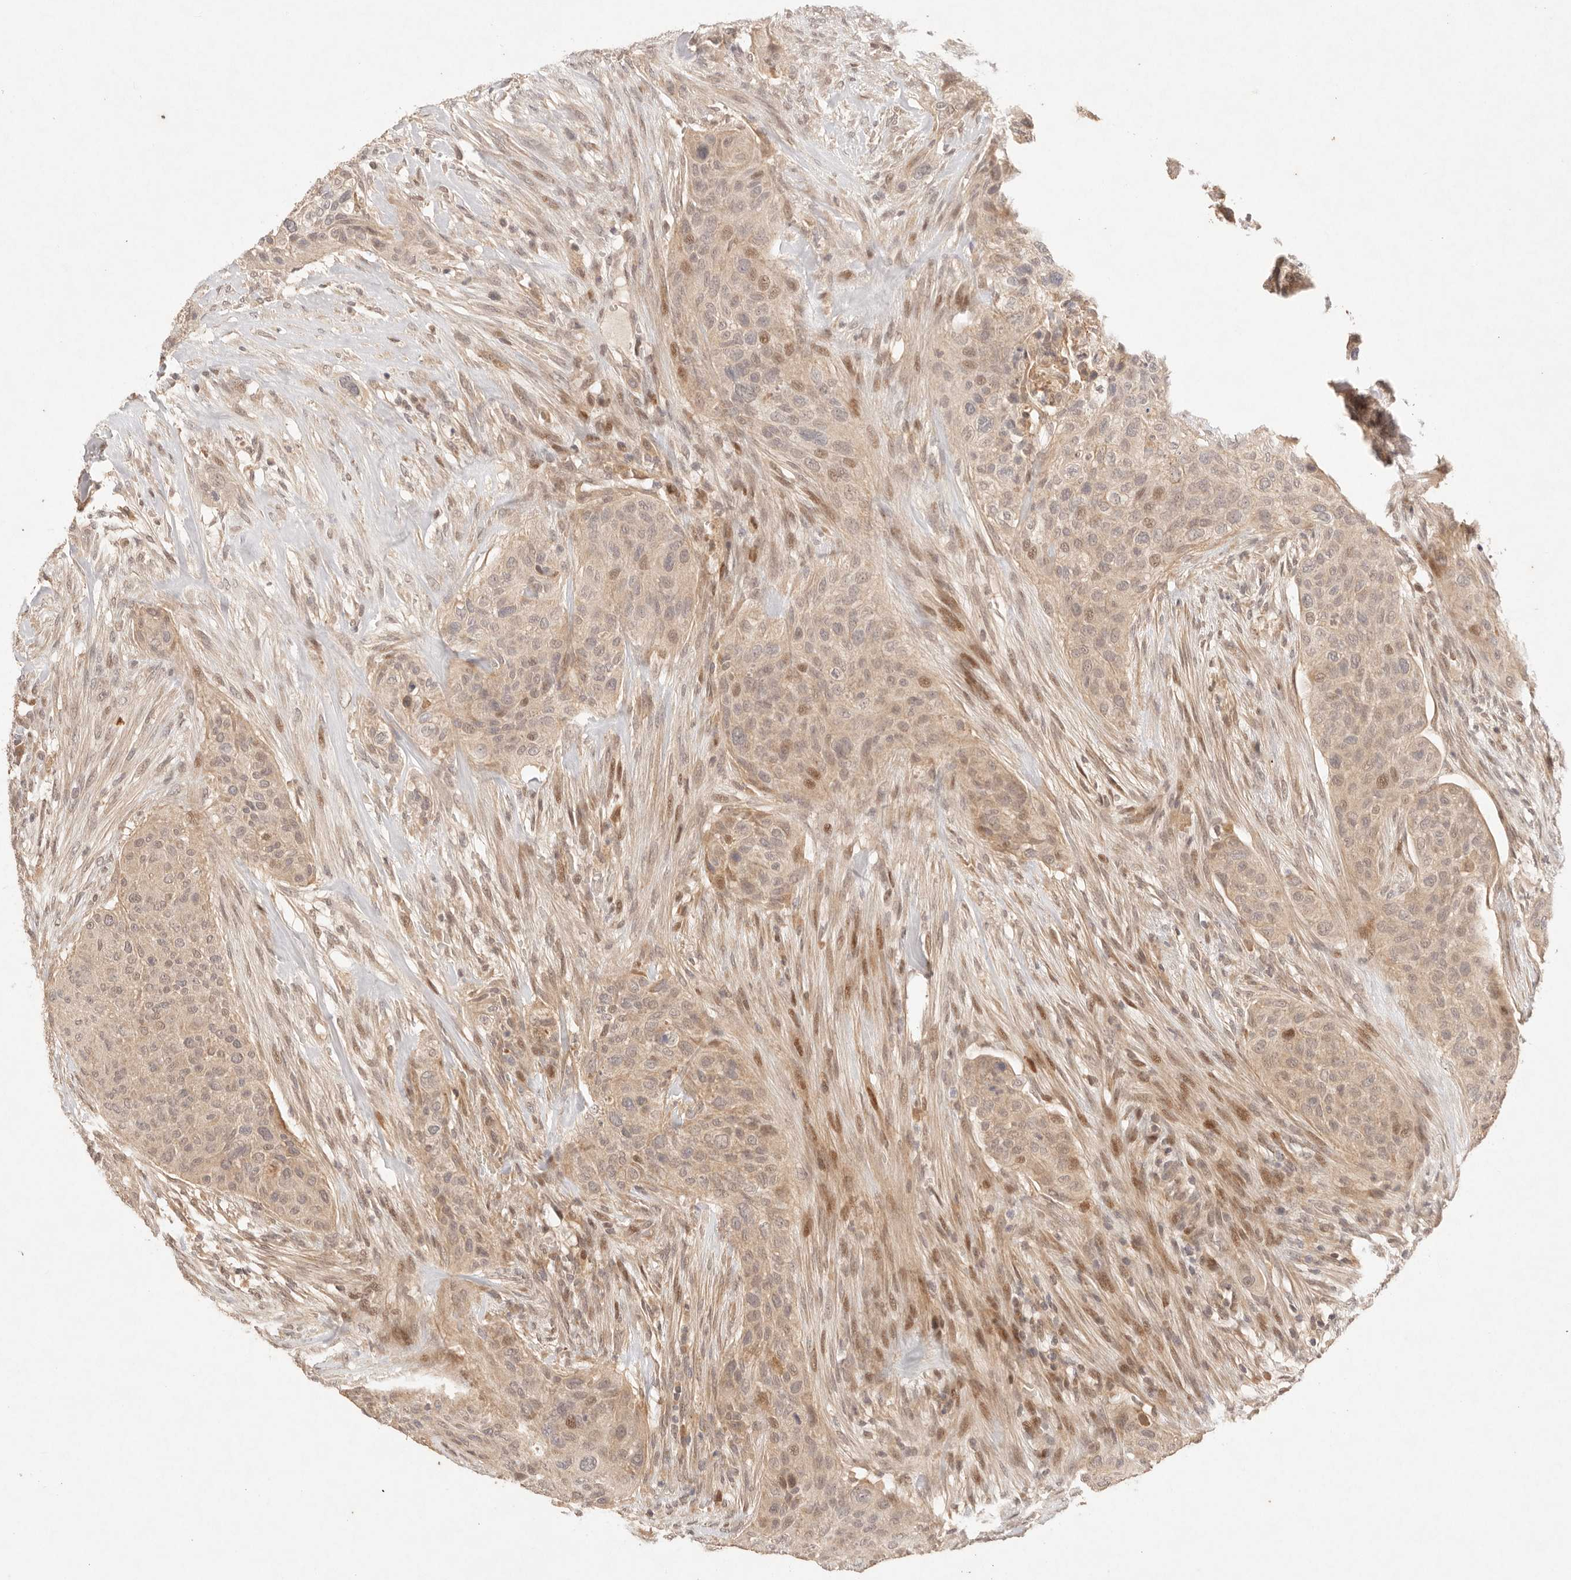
{"staining": {"intensity": "weak", "quantity": ">75%", "location": "cytoplasmic/membranous,nuclear"}, "tissue": "urothelial cancer", "cell_type": "Tumor cells", "image_type": "cancer", "snomed": [{"axis": "morphology", "description": "Urothelial carcinoma, High grade"}, {"axis": "topography", "description": "Urinary bladder"}], "caption": "IHC (DAB) staining of urothelial carcinoma (high-grade) displays weak cytoplasmic/membranous and nuclear protein staining in approximately >75% of tumor cells. The protein of interest is stained brown, and the nuclei are stained in blue (DAB IHC with brightfield microscopy, high magnification).", "gene": "PHLDA3", "patient": {"sex": "male", "age": 35}}